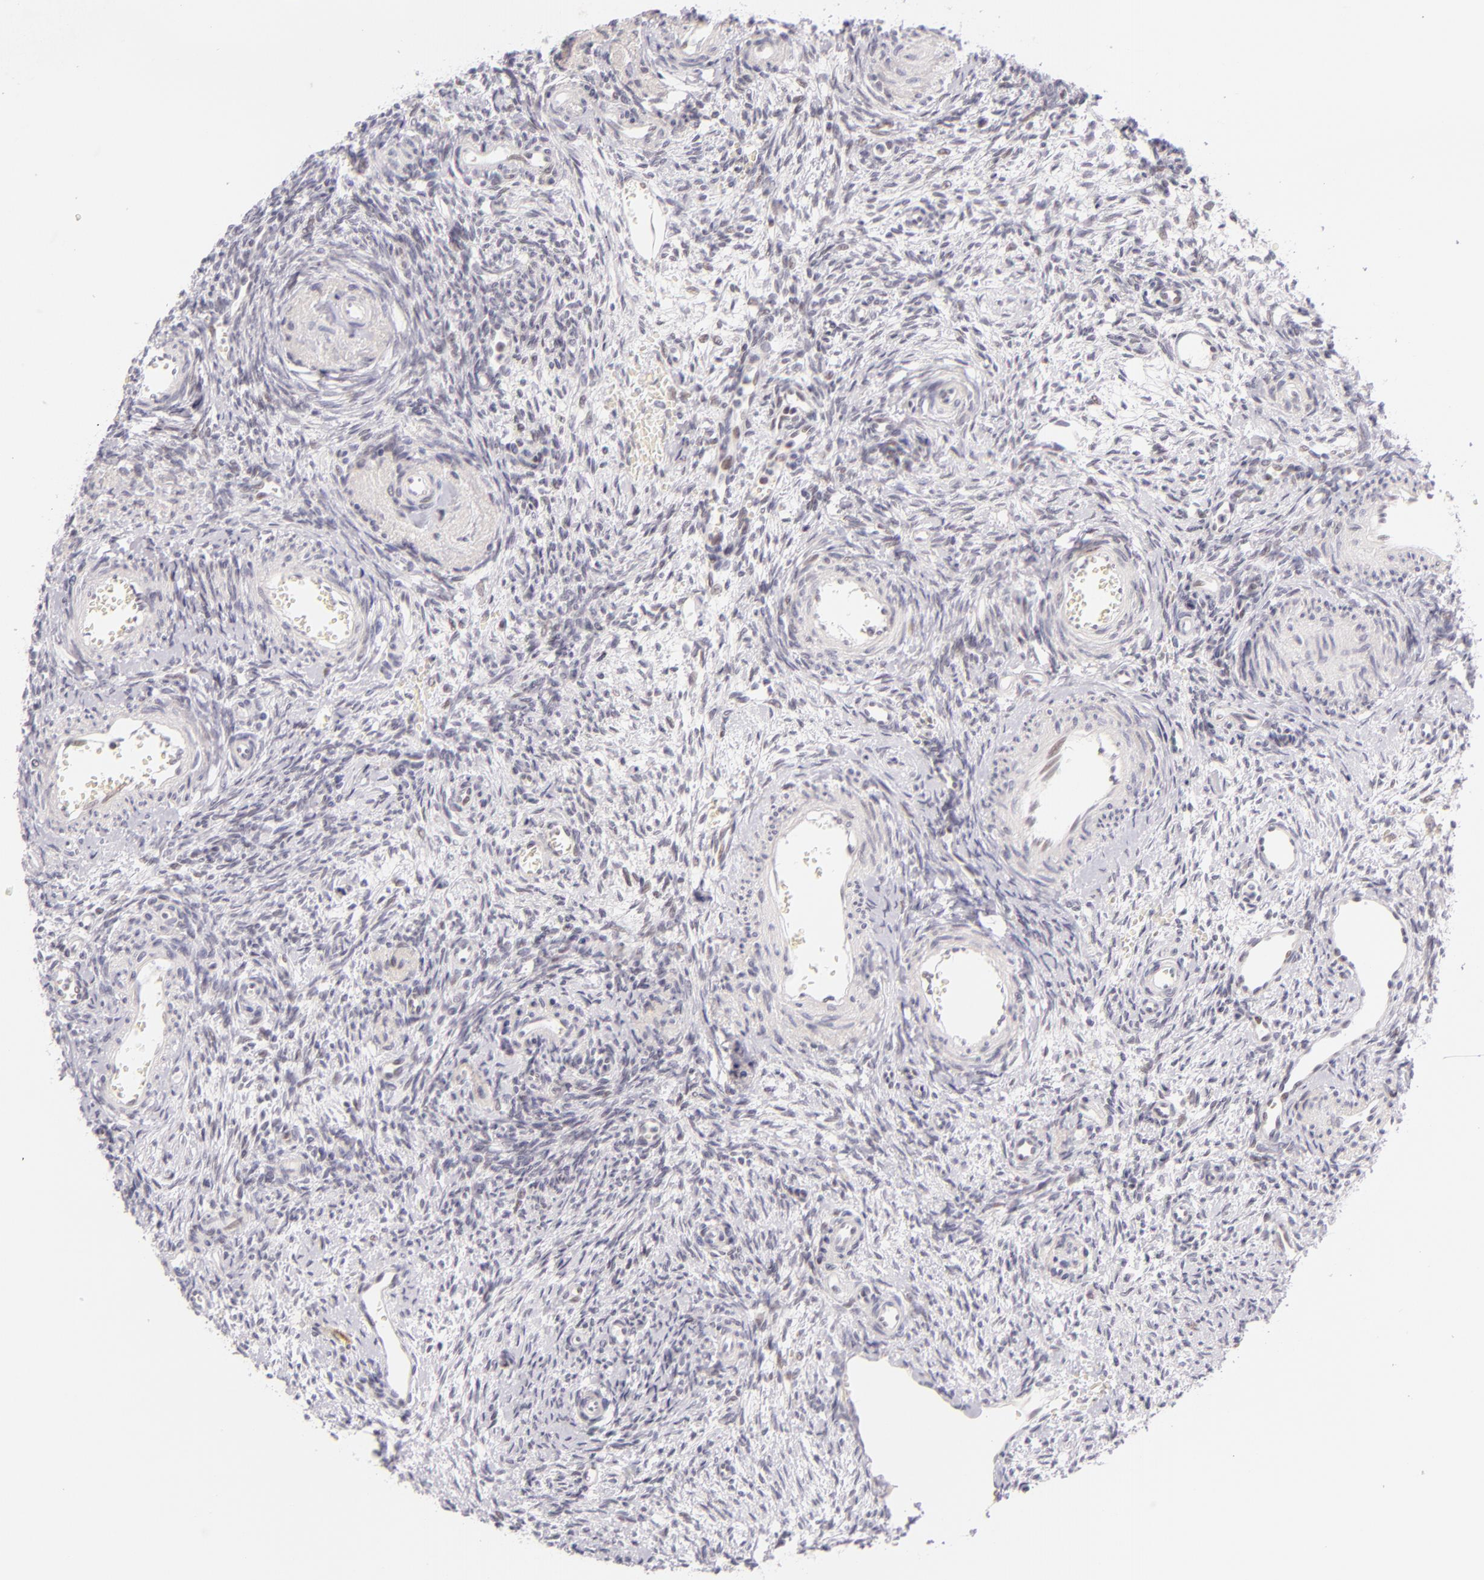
{"staining": {"intensity": "negative", "quantity": "none", "location": "none"}, "tissue": "ovary", "cell_type": "Follicle cells", "image_type": "normal", "snomed": [{"axis": "morphology", "description": "Normal tissue, NOS"}, {"axis": "topography", "description": "Ovary"}], "caption": "Protein analysis of unremarkable ovary reveals no significant expression in follicle cells. (Brightfield microscopy of DAB IHC at high magnification).", "gene": "BCL3", "patient": {"sex": "female", "age": 39}}